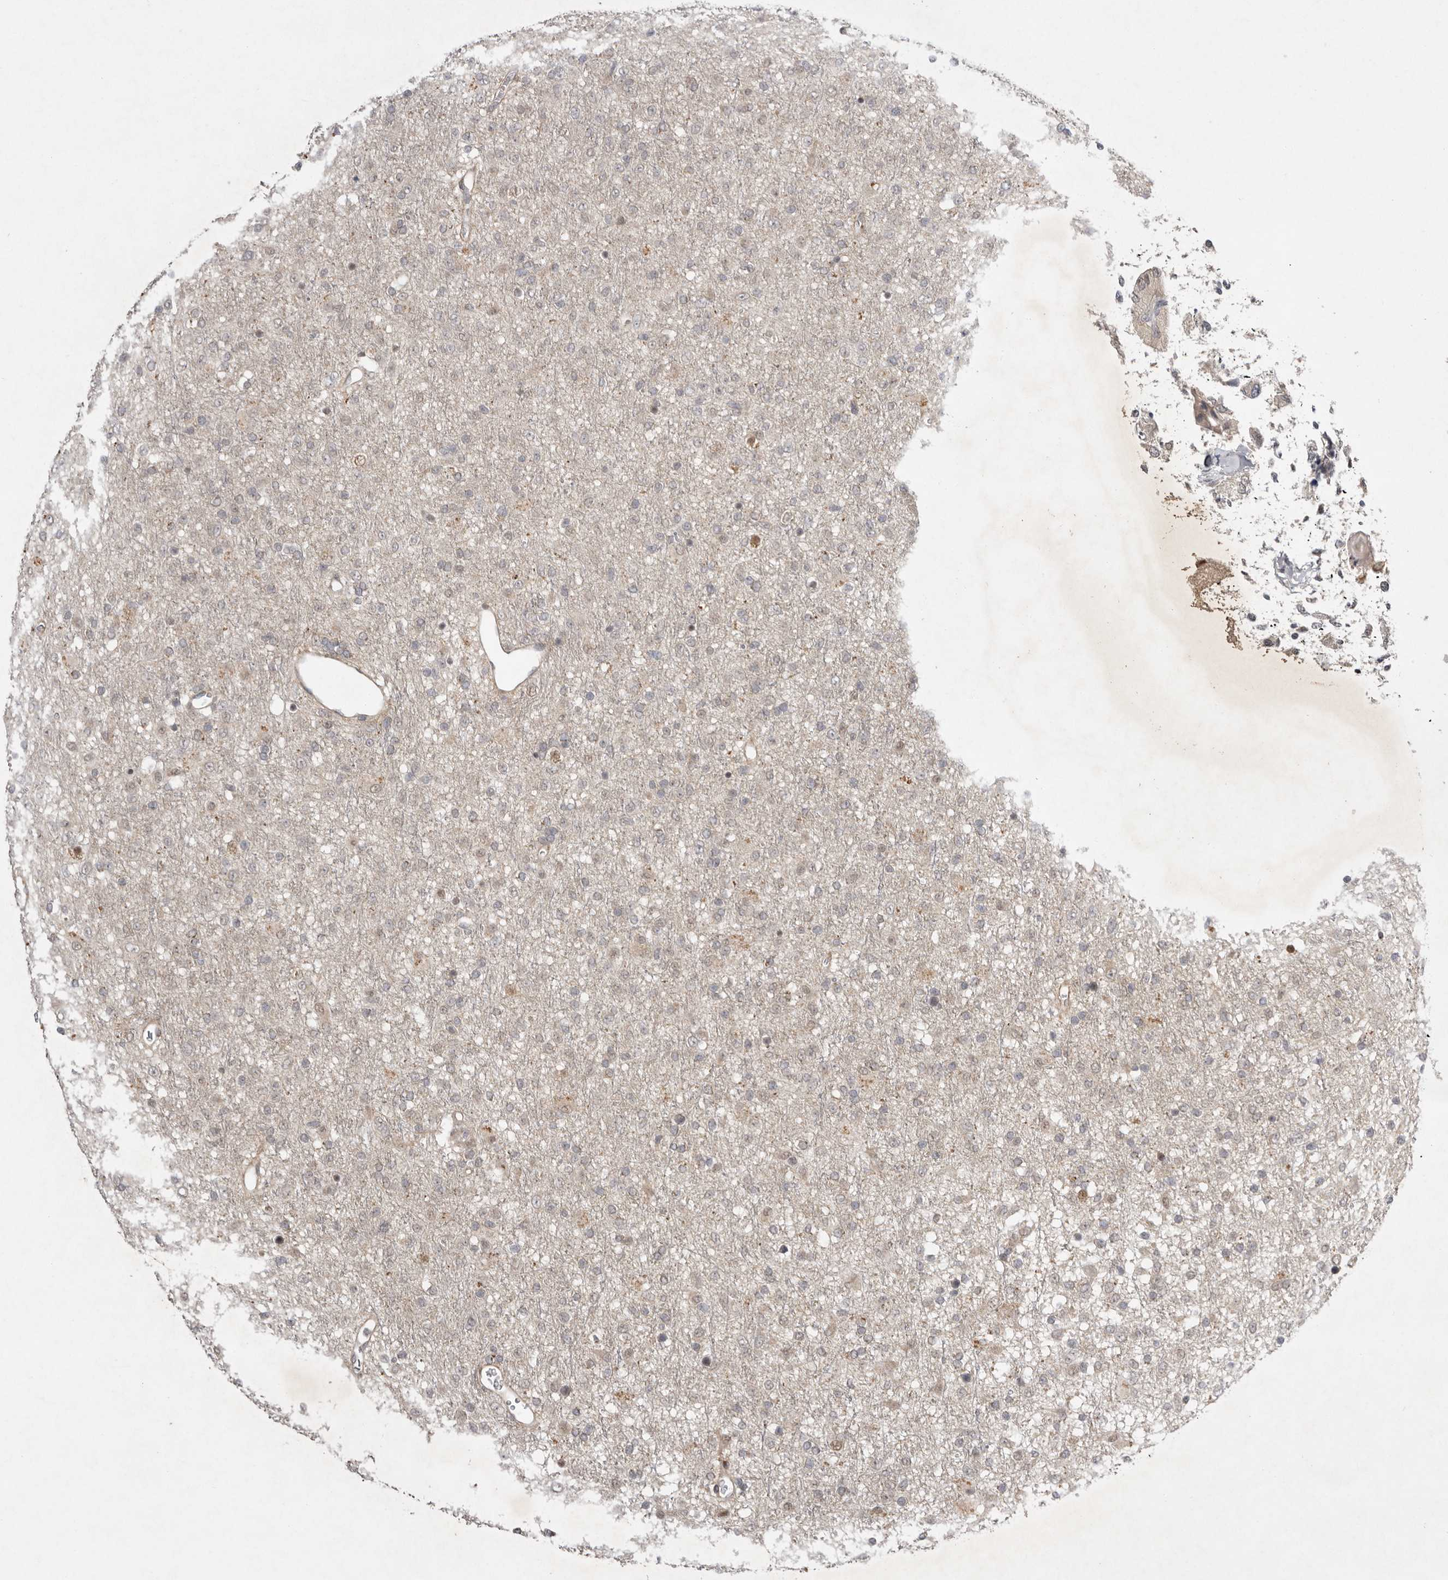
{"staining": {"intensity": "negative", "quantity": "none", "location": "none"}, "tissue": "glioma", "cell_type": "Tumor cells", "image_type": "cancer", "snomed": [{"axis": "morphology", "description": "Glioma, malignant, Low grade"}, {"axis": "topography", "description": "Brain"}], "caption": "Immunohistochemical staining of low-grade glioma (malignant) demonstrates no significant positivity in tumor cells.", "gene": "NSUN4", "patient": {"sex": "male", "age": 65}}